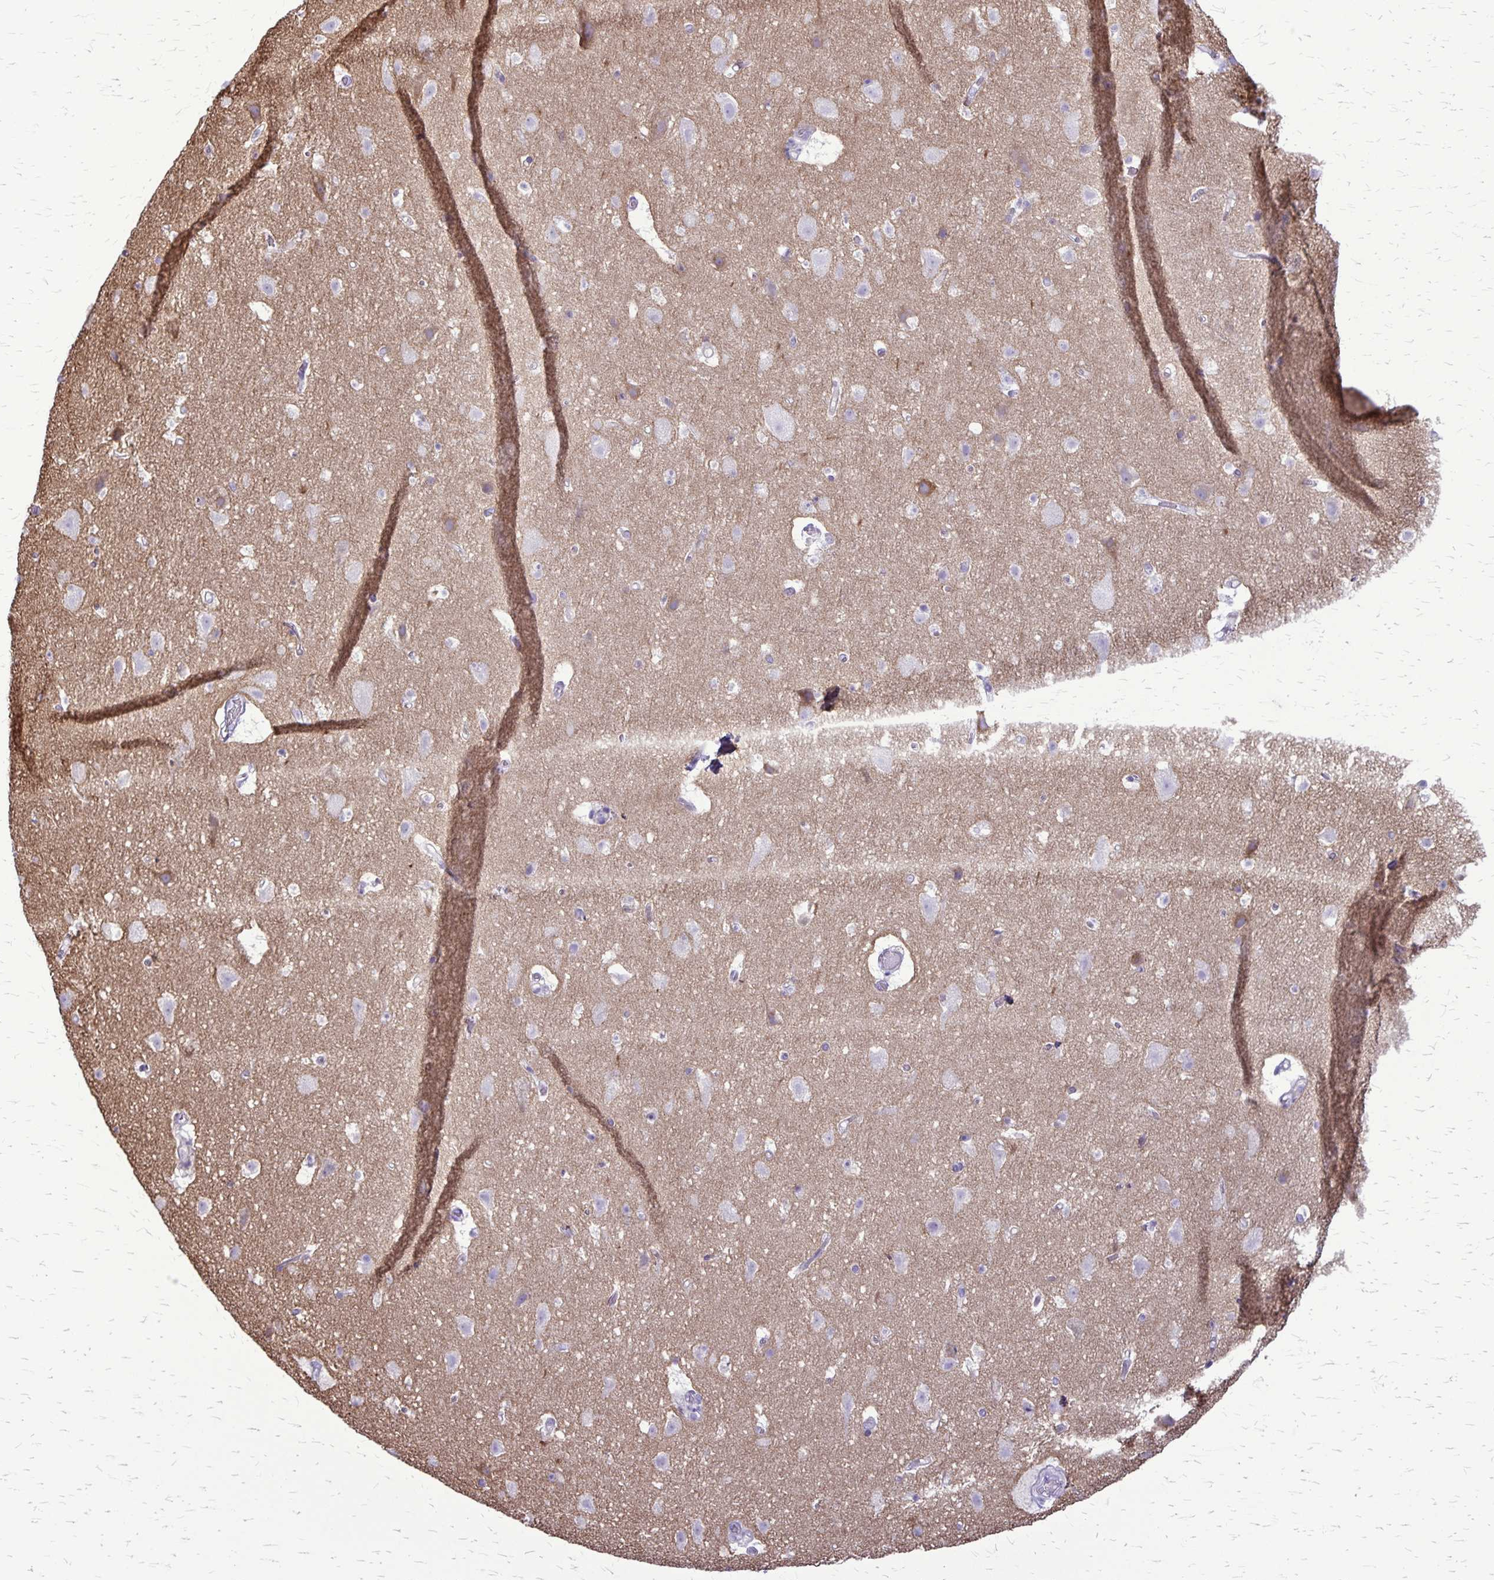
{"staining": {"intensity": "negative", "quantity": "none", "location": "none"}, "tissue": "cerebral cortex", "cell_type": "Endothelial cells", "image_type": "normal", "snomed": [{"axis": "morphology", "description": "Normal tissue, NOS"}, {"axis": "topography", "description": "Cerebral cortex"}], "caption": "Histopathology image shows no protein positivity in endothelial cells of benign cerebral cortex. Brightfield microscopy of immunohistochemistry stained with DAB (3,3'-diaminobenzidine) (brown) and hematoxylin (blue), captured at high magnification.", "gene": "RTN1", "patient": {"sex": "female", "age": 42}}